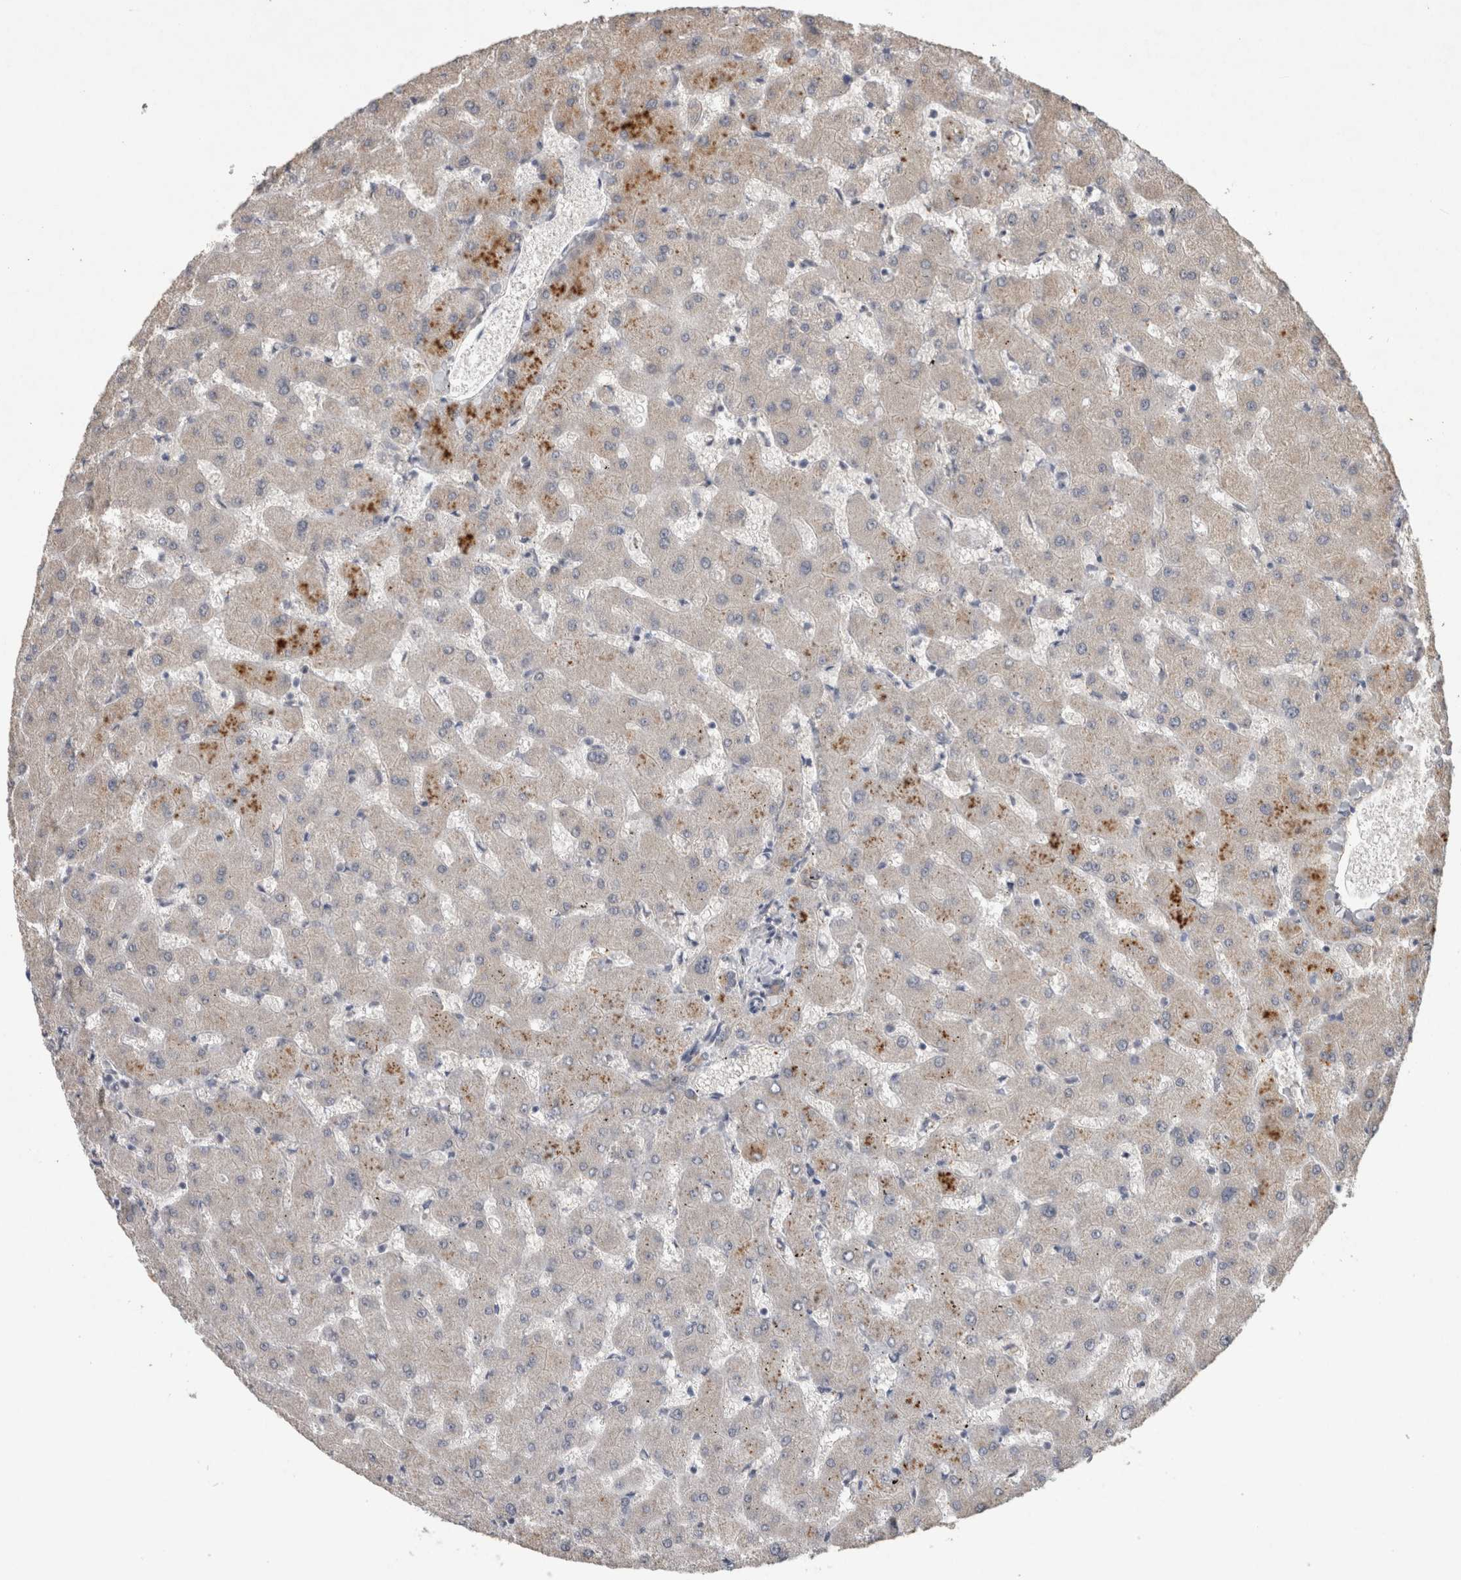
{"staining": {"intensity": "moderate", "quantity": ">75%", "location": "cytoplasmic/membranous"}, "tissue": "liver", "cell_type": "Cholangiocytes", "image_type": "normal", "snomed": [{"axis": "morphology", "description": "Normal tissue, NOS"}, {"axis": "topography", "description": "Liver"}], "caption": "A brown stain labels moderate cytoplasmic/membranous staining of a protein in cholangiocytes of normal human liver.", "gene": "RHPN1", "patient": {"sex": "female", "age": 63}}